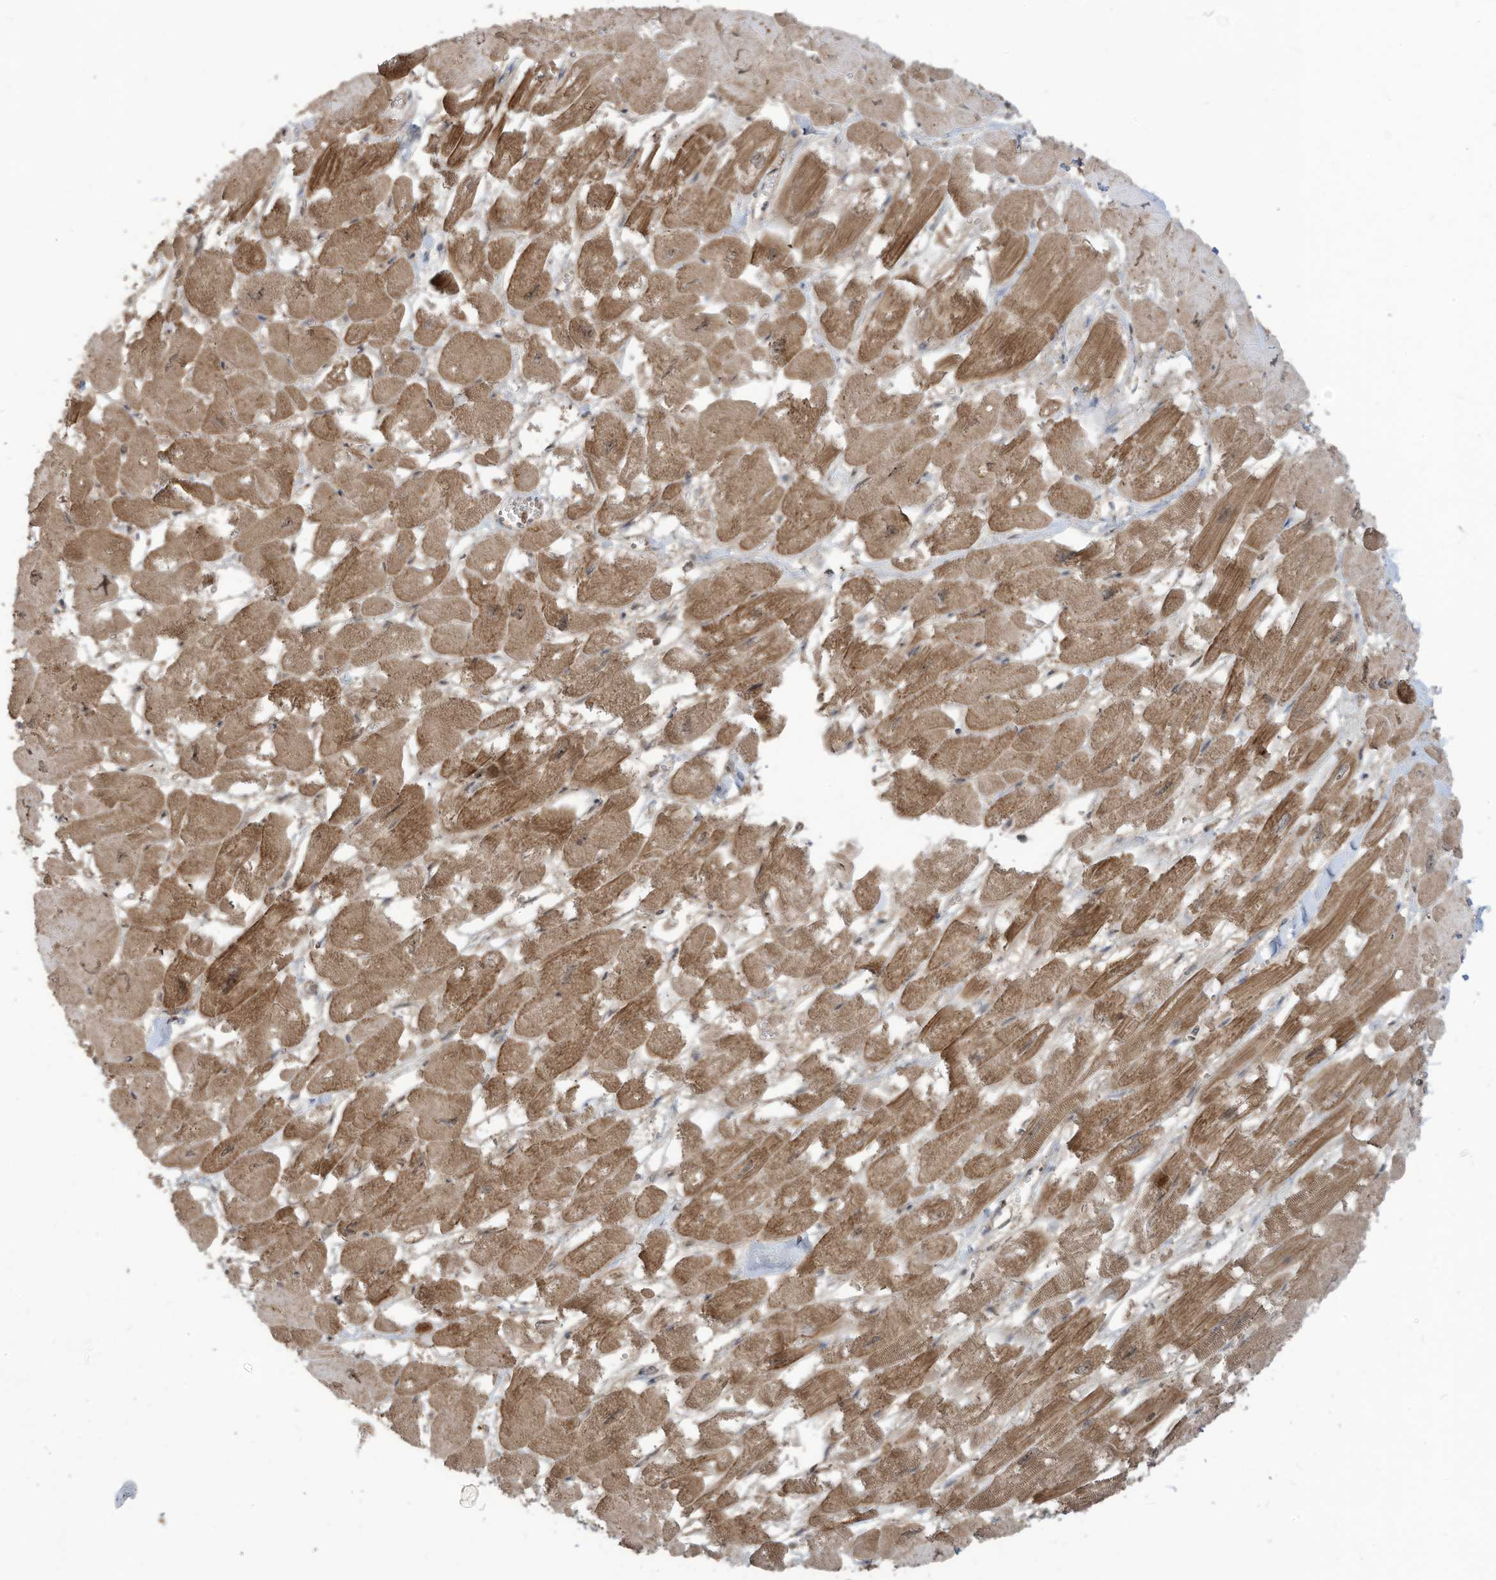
{"staining": {"intensity": "moderate", "quantity": ">75%", "location": "cytoplasmic/membranous"}, "tissue": "heart muscle", "cell_type": "Cardiomyocytes", "image_type": "normal", "snomed": [{"axis": "morphology", "description": "Normal tissue, NOS"}, {"axis": "topography", "description": "Heart"}], "caption": "Protein expression analysis of unremarkable heart muscle reveals moderate cytoplasmic/membranous expression in approximately >75% of cardiomyocytes. The protein of interest is shown in brown color, while the nuclei are stained blue.", "gene": "CARF", "patient": {"sex": "male", "age": 54}}